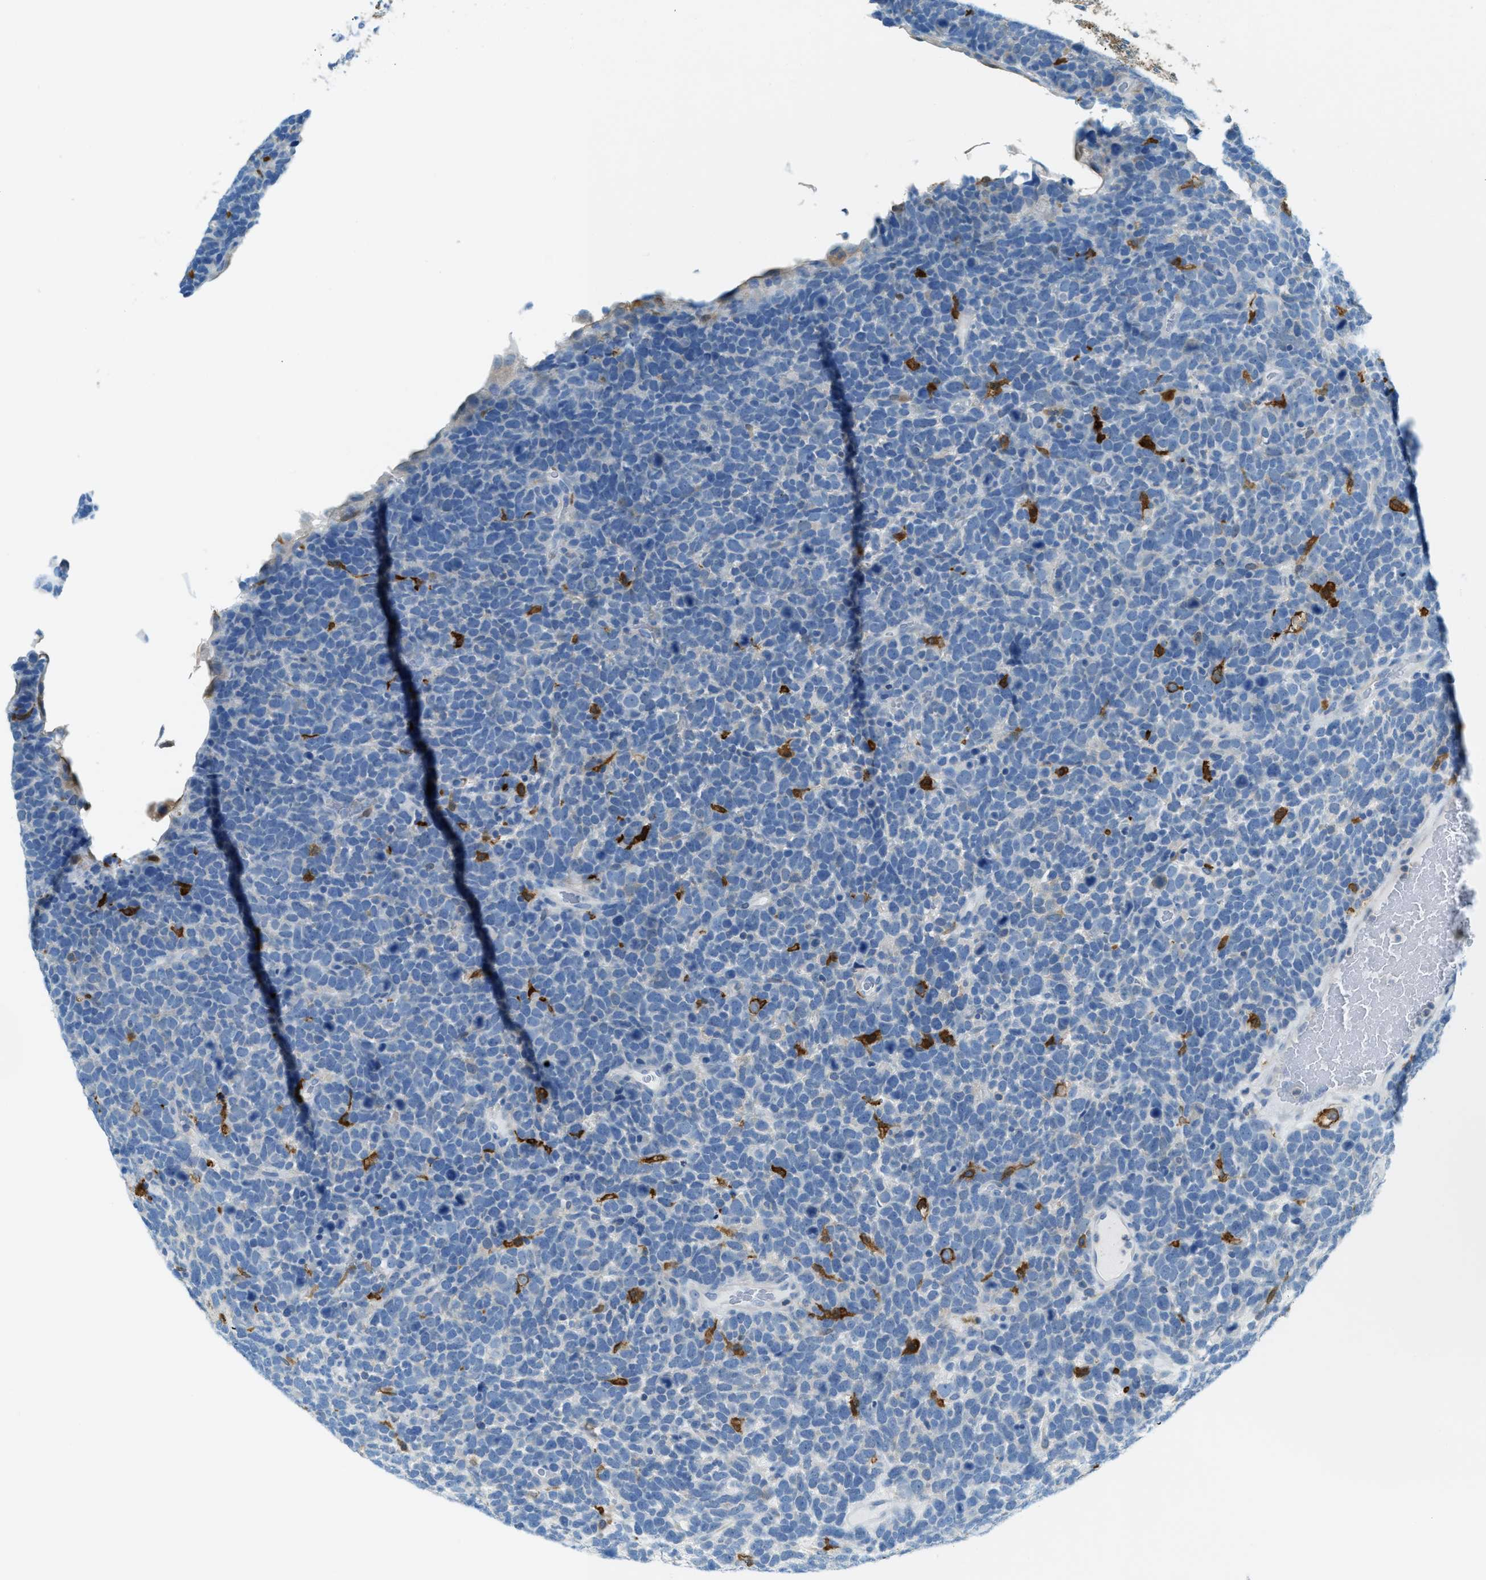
{"staining": {"intensity": "negative", "quantity": "none", "location": "none"}, "tissue": "urothelial cancer", "cell_type": "Tumor cells", "image_type": "cancer", "snomed": [{"axis": "morphology", "description": "Urothelial carcinoma, High grade"}, {"axis": "topography", "description": "Urinary bladder"}], "caption": "Protein analysis of urothelial carcinoma (high-grade) shows no significant positivity in tumor cells.", "gene": "MATCAP2", "patient": {"sex": "female", "age": 82}}